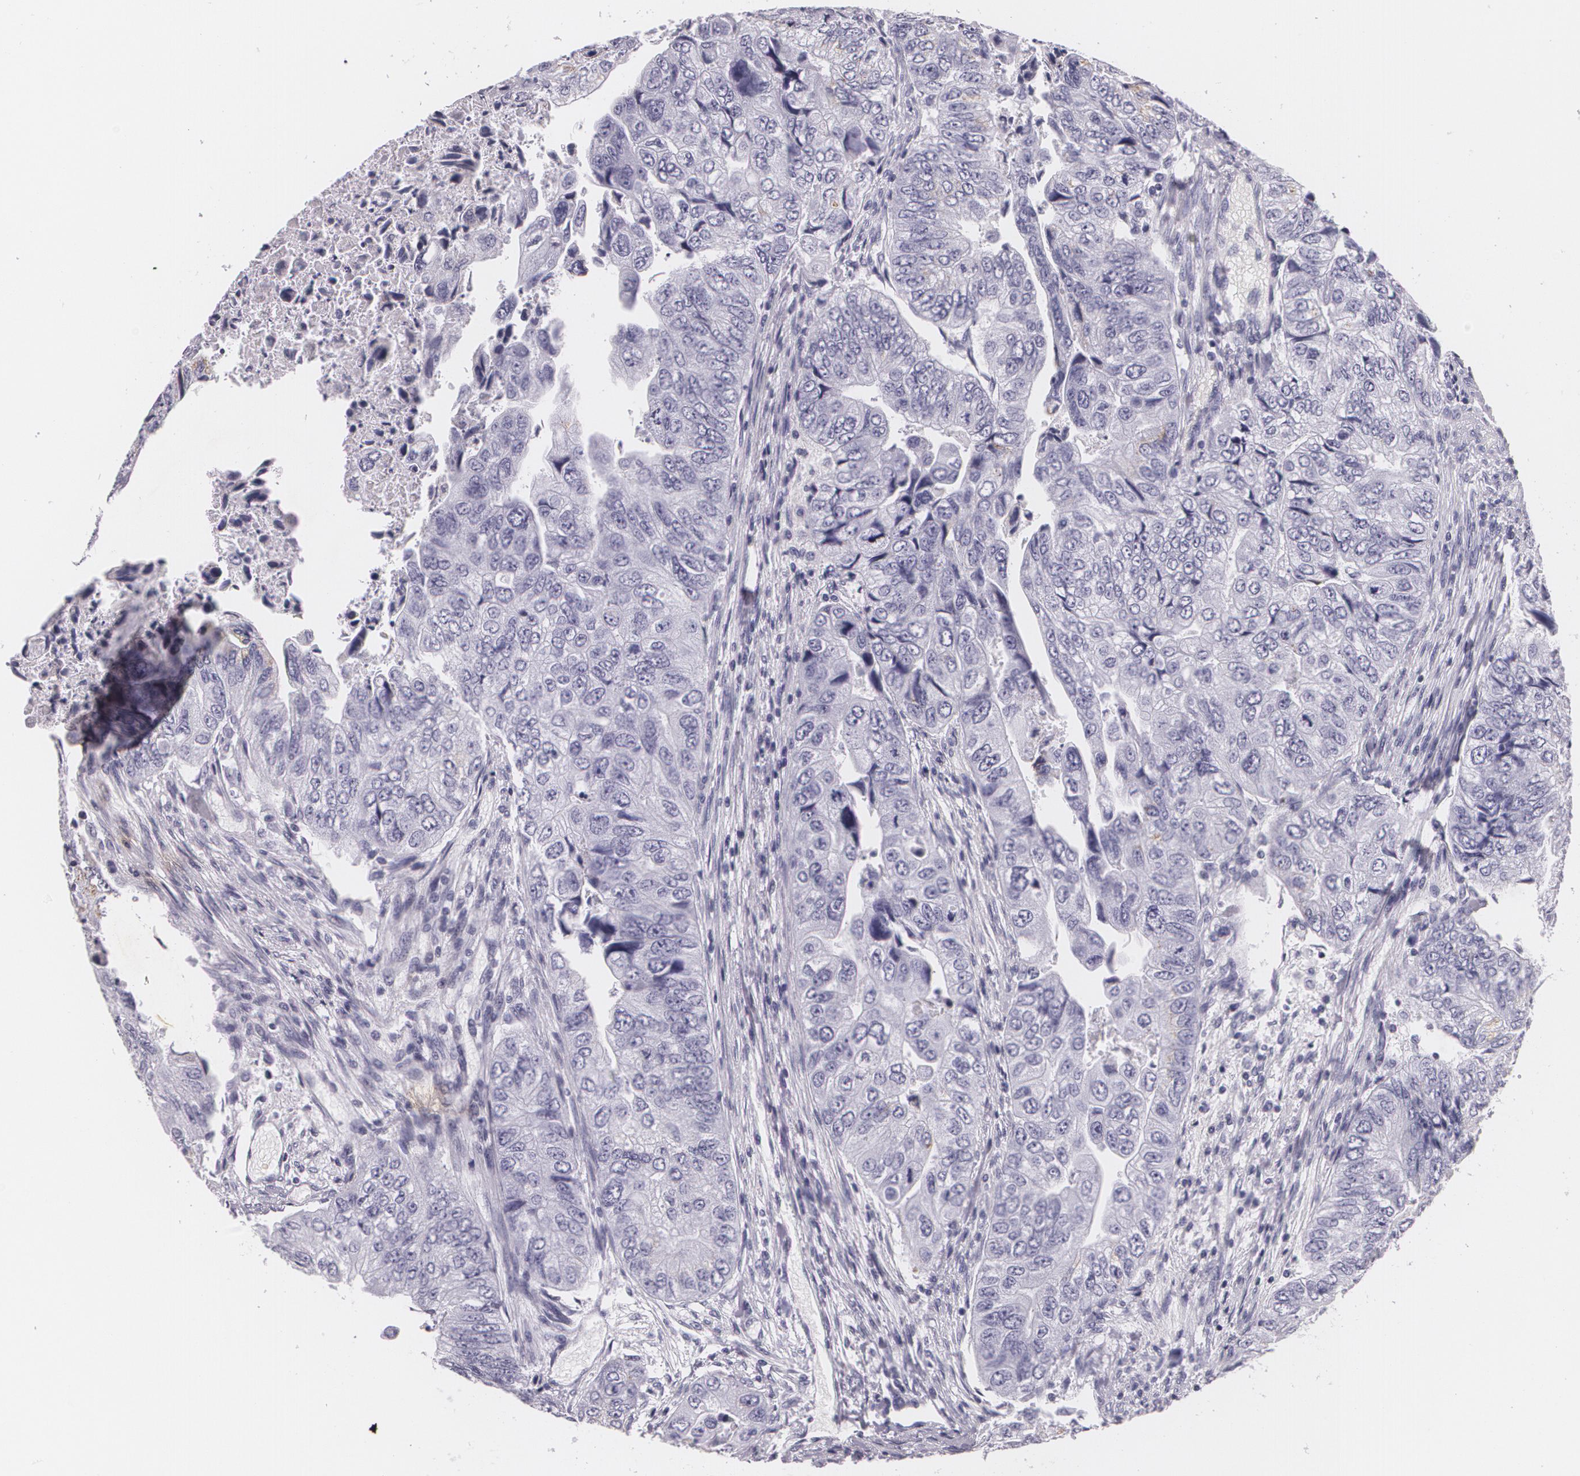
{"staining": {"intensity": "negative", "quantity": "none", "location": "none"}, "tissue": "colorectal cancer", "cell_type": "Tumor cells", "image_type": "cancer", "snomed": [{"axis": "morphology", "description": "Adenocarcinoma, NOS"}, {"axis": "topography", "description": "Colon"}], "caption": "This image is of colorectal cancer (adenocarcinoma) stained with IHC to label a protein in brown with the nuclei are counter-stained blue. There is no expression in tumor cells.", "gene": "DLG4", "patient": {"sex": "female", "age": 11}}